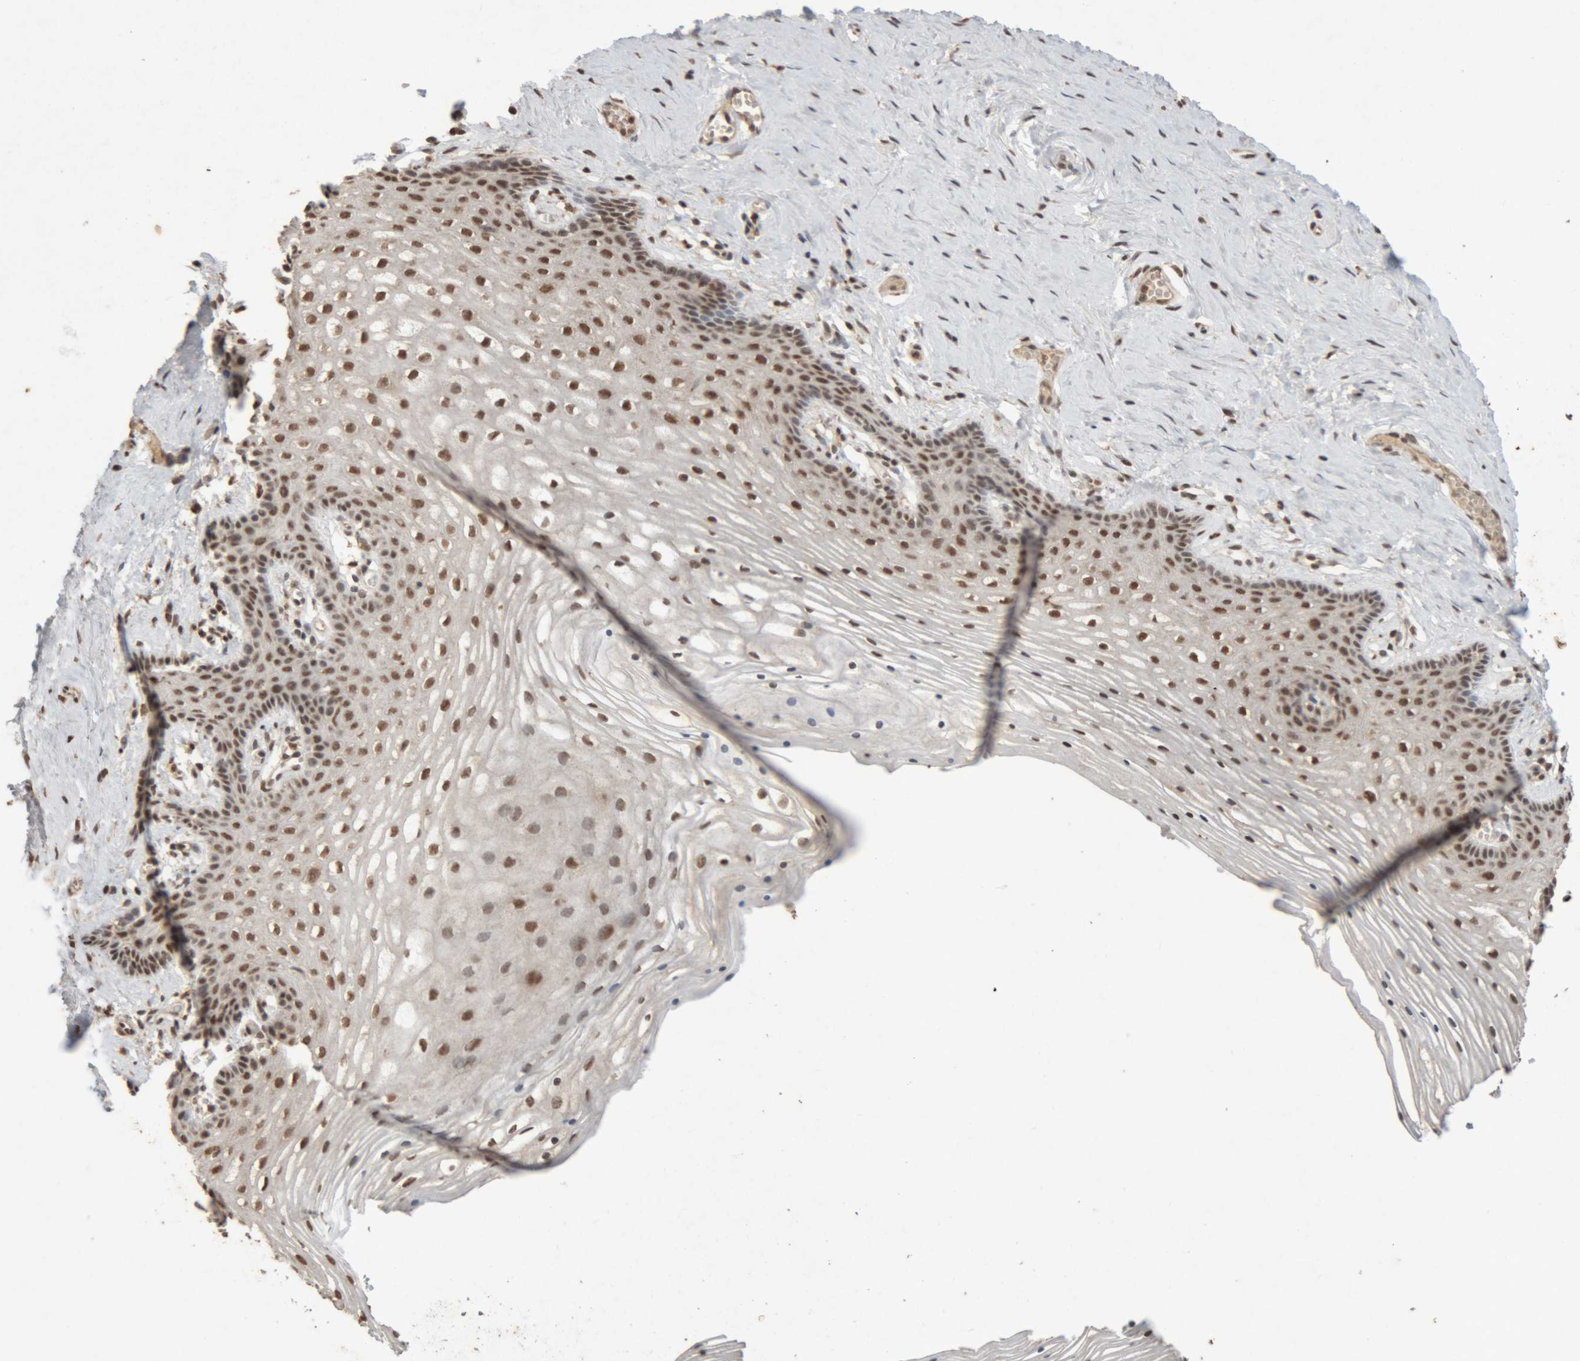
{"staining": {"intensity": "moderate", "quantity": ">75%", "location": "nuclear"}, "tissue": "vagina", "cell_type": "Squamous epithelial cells", "image_type": "normal", "snomed": [{"axis": "morphology", "description": "Normal tissue, NOS"}, {"axis": "topography", "description": "Vagina"}], "caption": "This micrograph demonstrates immunohistochemistry (IHC) staining of normal human vagina, with medium moderate nuclear positivity in approximately >75% of squamous epithelial cells.", "gene": "KEAP1", "patient": {"sex": "female", "age": 32}}